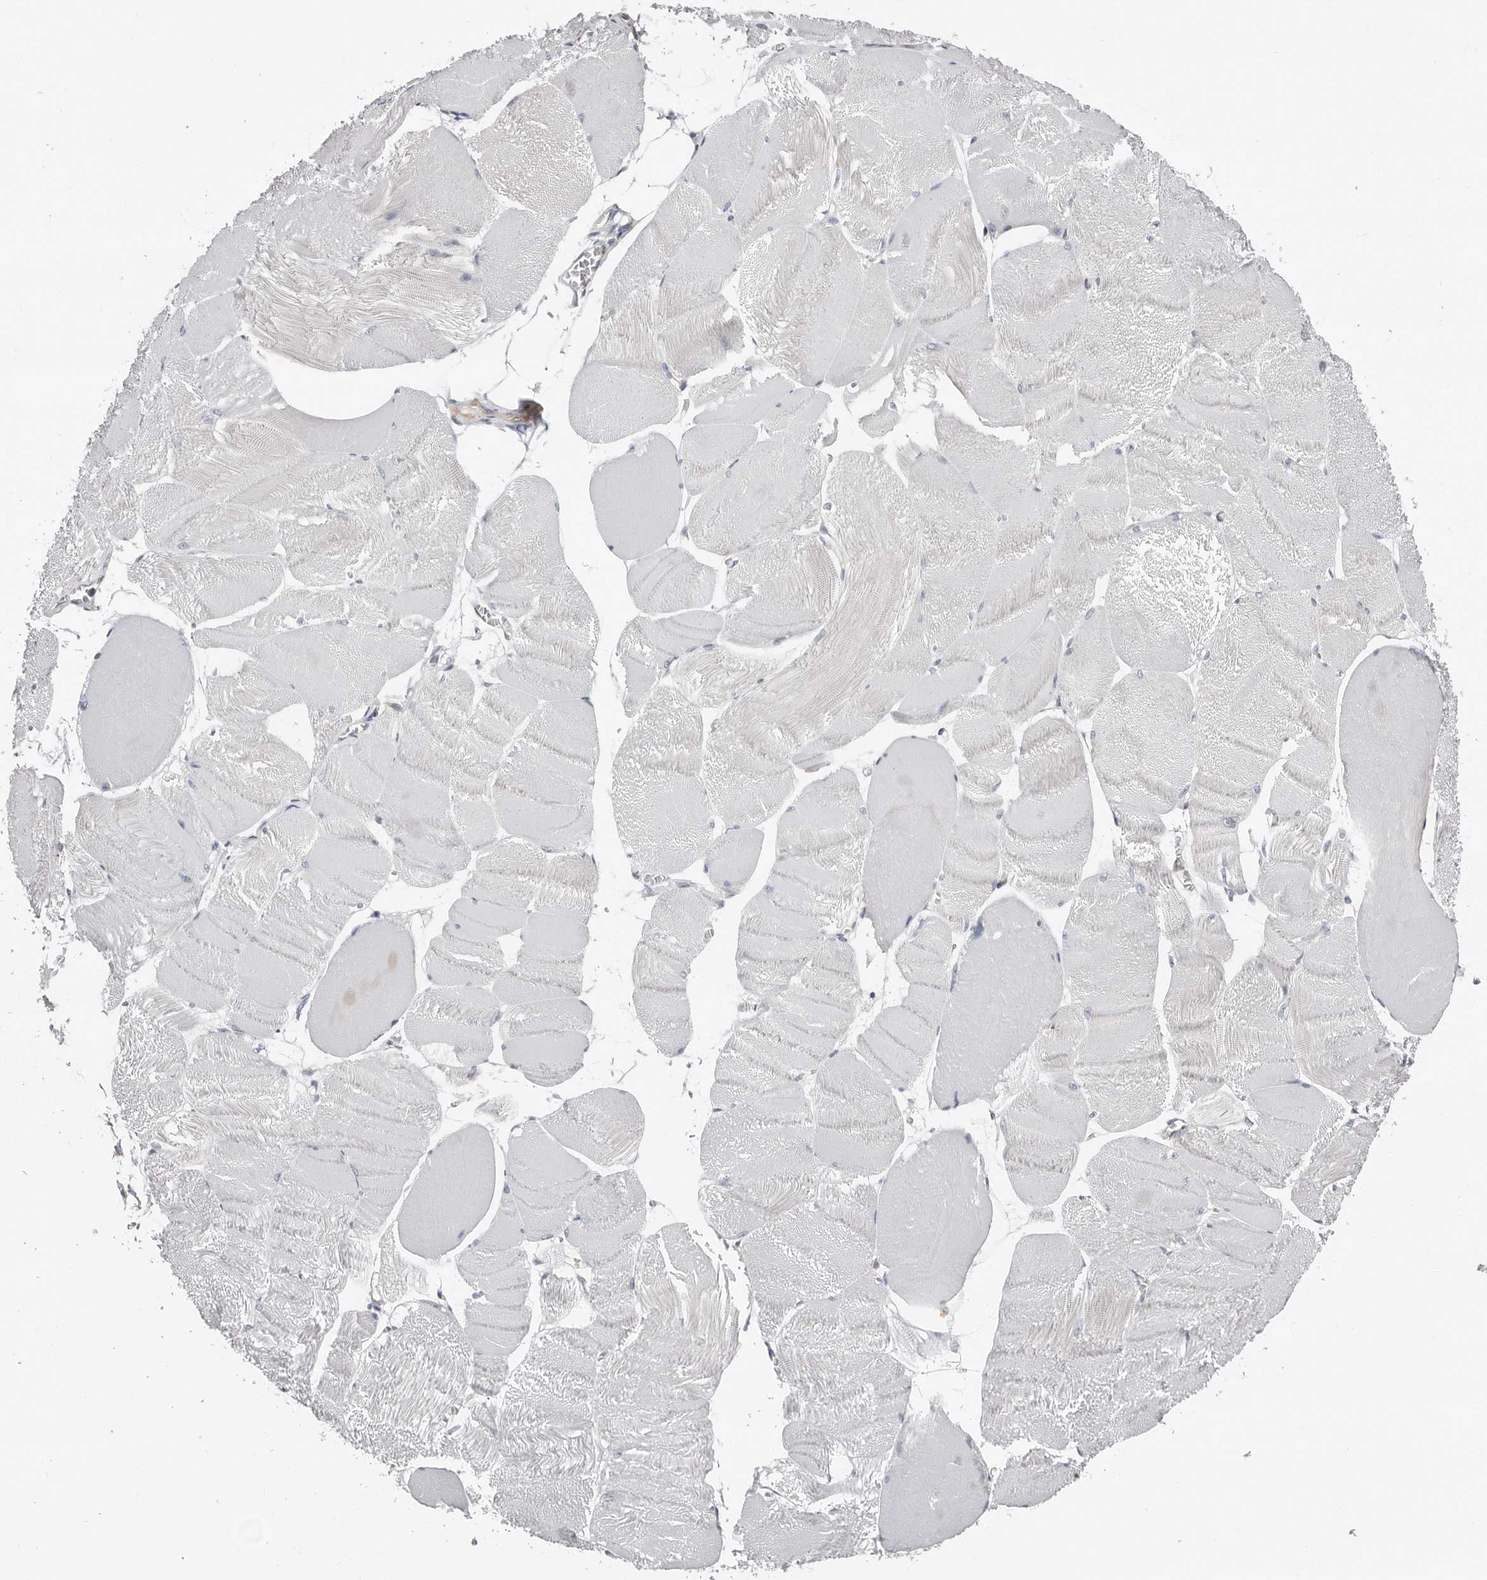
{"staining": {"intensity": "negative", "quantity": "none", "location": "none"}, "tissue": "skeletal muscle", "cell_type": "Myocytes", "image_type": "normal", "snomed": [{"axis": "morphology", "description": "Normal tissue, NOS"}, {"axis": "morphology", "description": "Basal cell carcinoma"}, {"axis": "topography", "description": "Skeletal muscle"}], "caption": "IHC photomicrograph of normal skeletal muscle stained for a protein (brown), which exhibits no staining in myocytes.", "gene": "ASRGL1", "patient": {"sex": "female", "age": 64}}